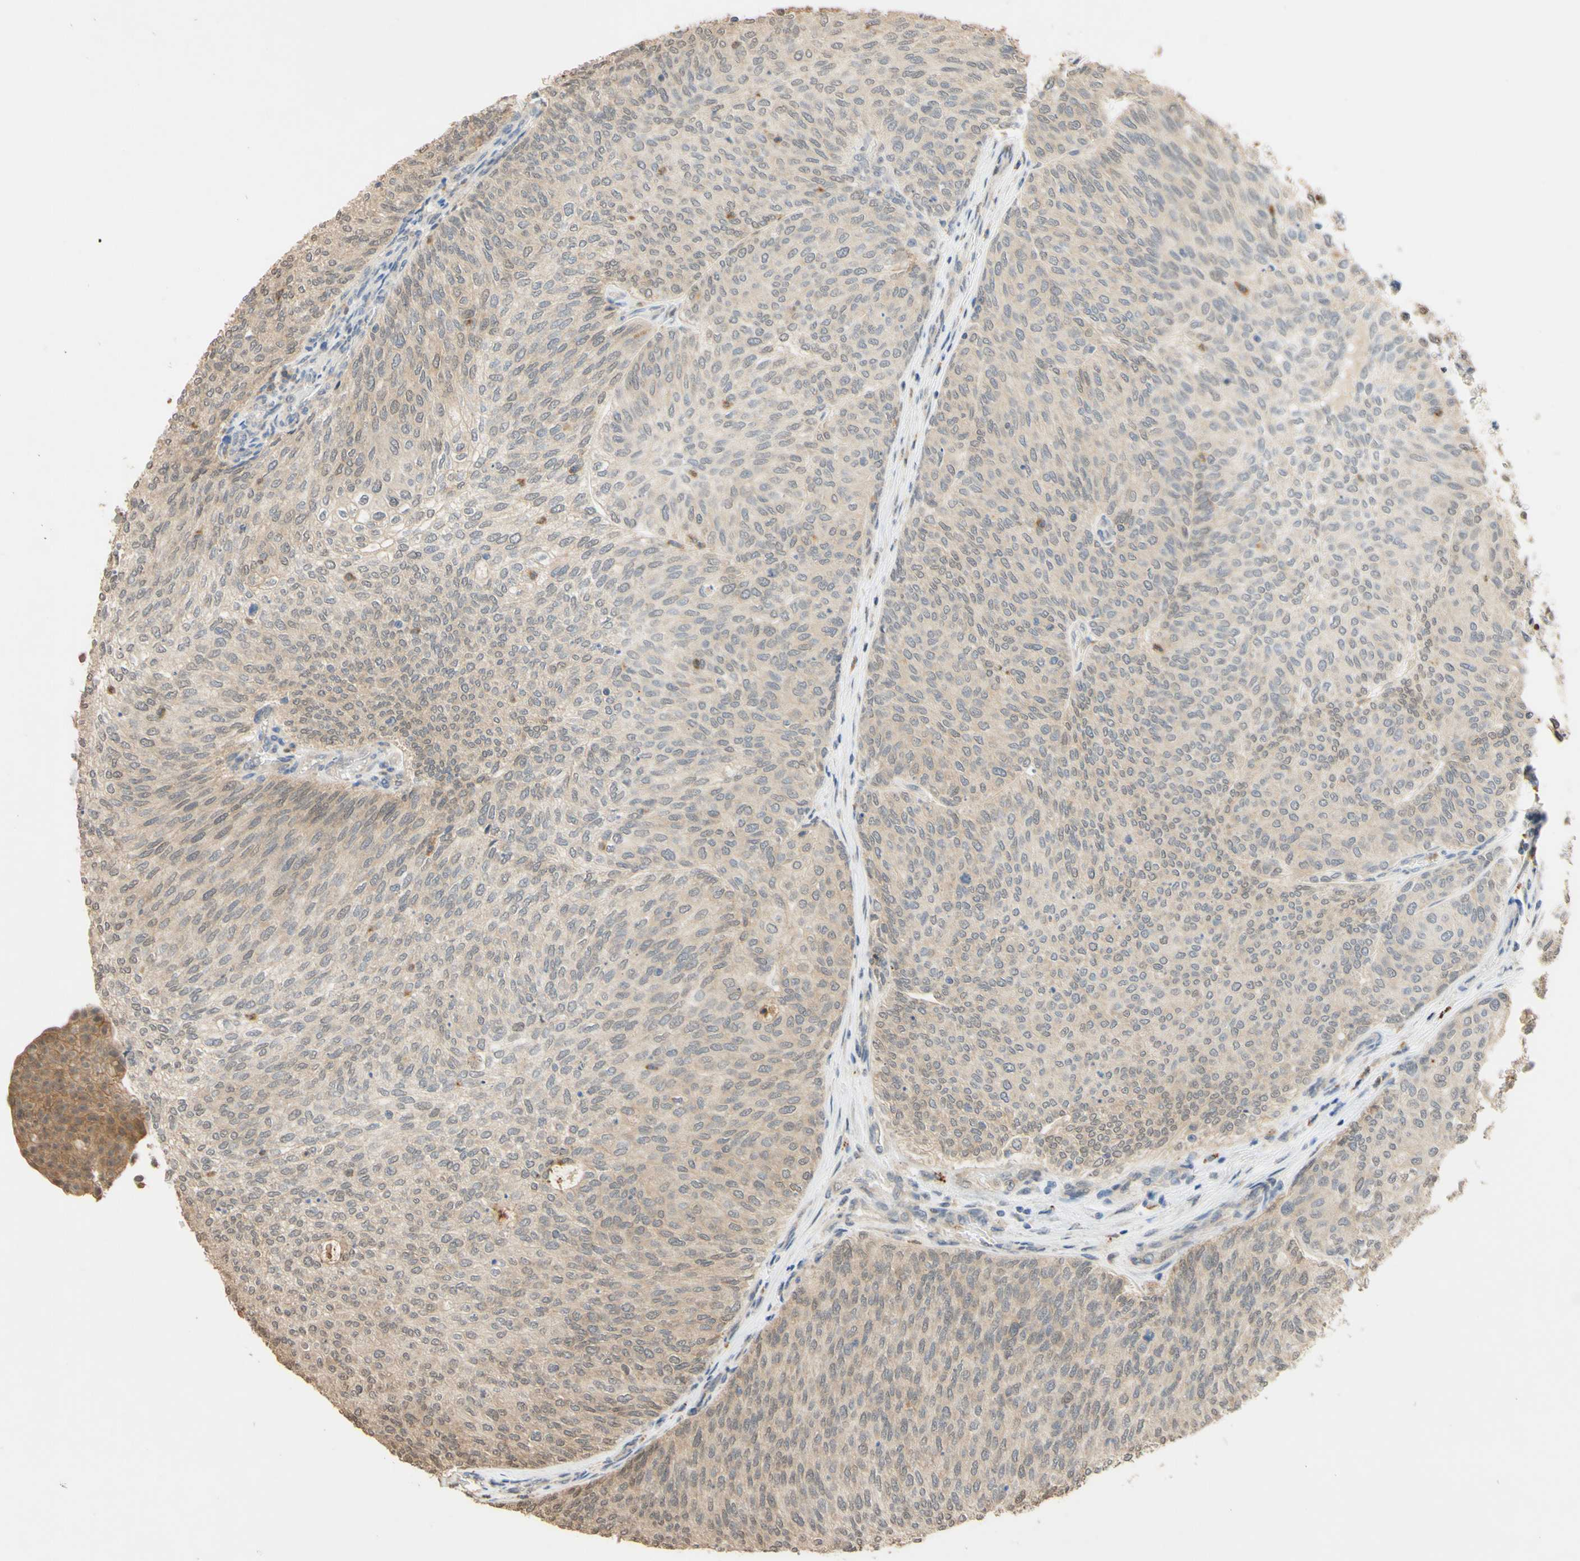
{"staining": {"intensity": "weak", "quantity": "<25%", "location": "cytoplasmic/membranous"}, "tissue": "urothelial cancer", "cell_type": "Tumor cells", "image_type": "cancer", "snomed": [{"axis": "morphology", "description": "Urothelial carcinoma, Low grade"}, {"axis": "topography", "description": "Urinary bladder"}], "caption": "This is a micrograph of immunohistochemistry (IHC) staining of urothelial cancer, which shows no staining in tumor cells. Nuclei are stained in blue.", "gene": "SMIM19", "patient": {"sex": "female", "age": 79}}